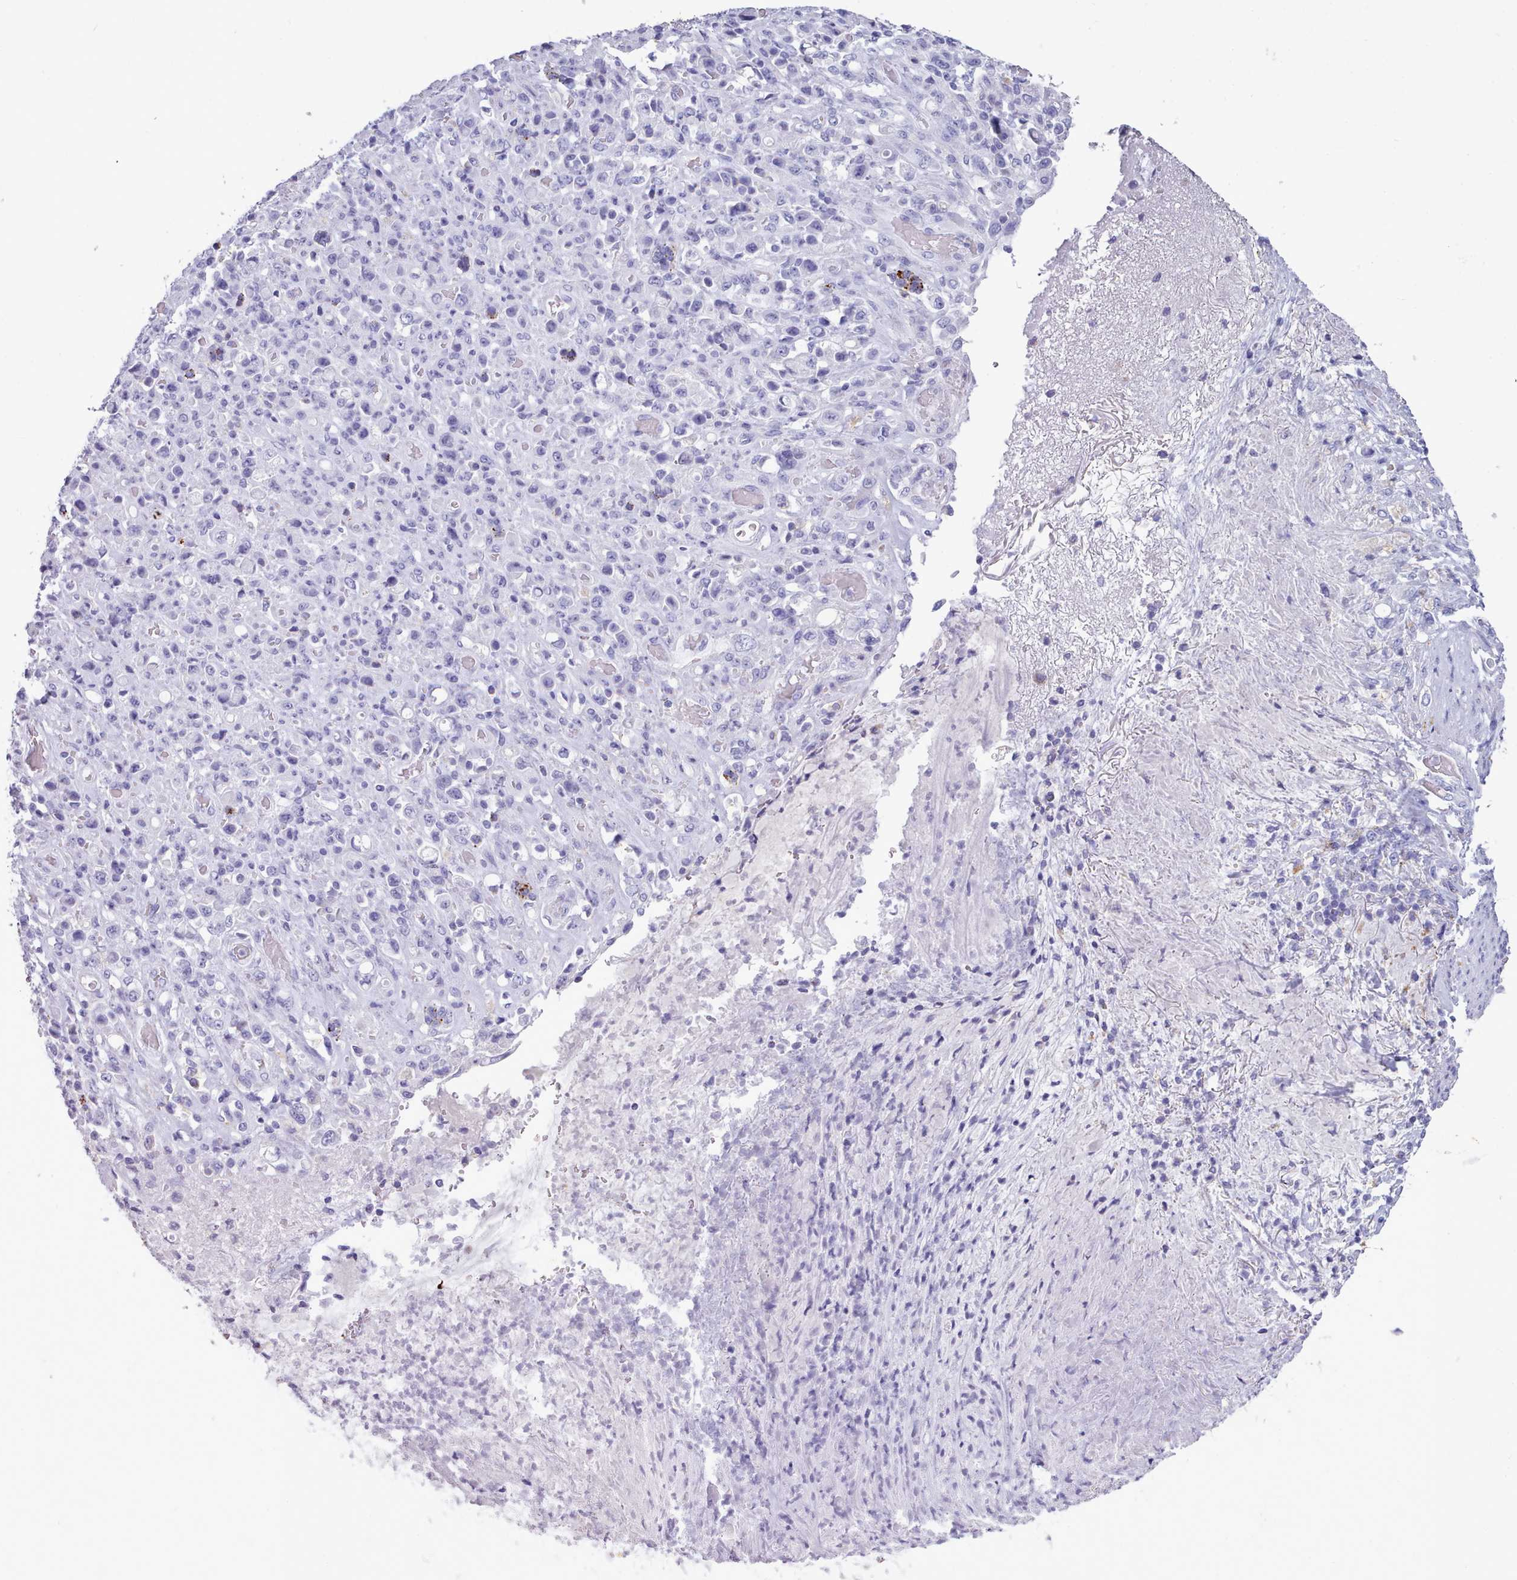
{"staining": {"intensity": "negative", "quantity": "none", "location": "none"}, "tissue": "stomach cancer", "cell_type": "Tumor cells", "image_type": "cancer", "snomed": [{"axis": "morphology", "description": "Normal tissue, NOS"}, {"axis": "morphology", "description": "Adenocarcinoma, NOS"}, {"axis": "topography", "description": "Stomach"}], "caption": "Stomach adenocarcinoma was stained to show a protein in brown. There is no significant staining in tumor cells.", "gene": "GAA", "patient": {"sex": "female", "age": 79}}